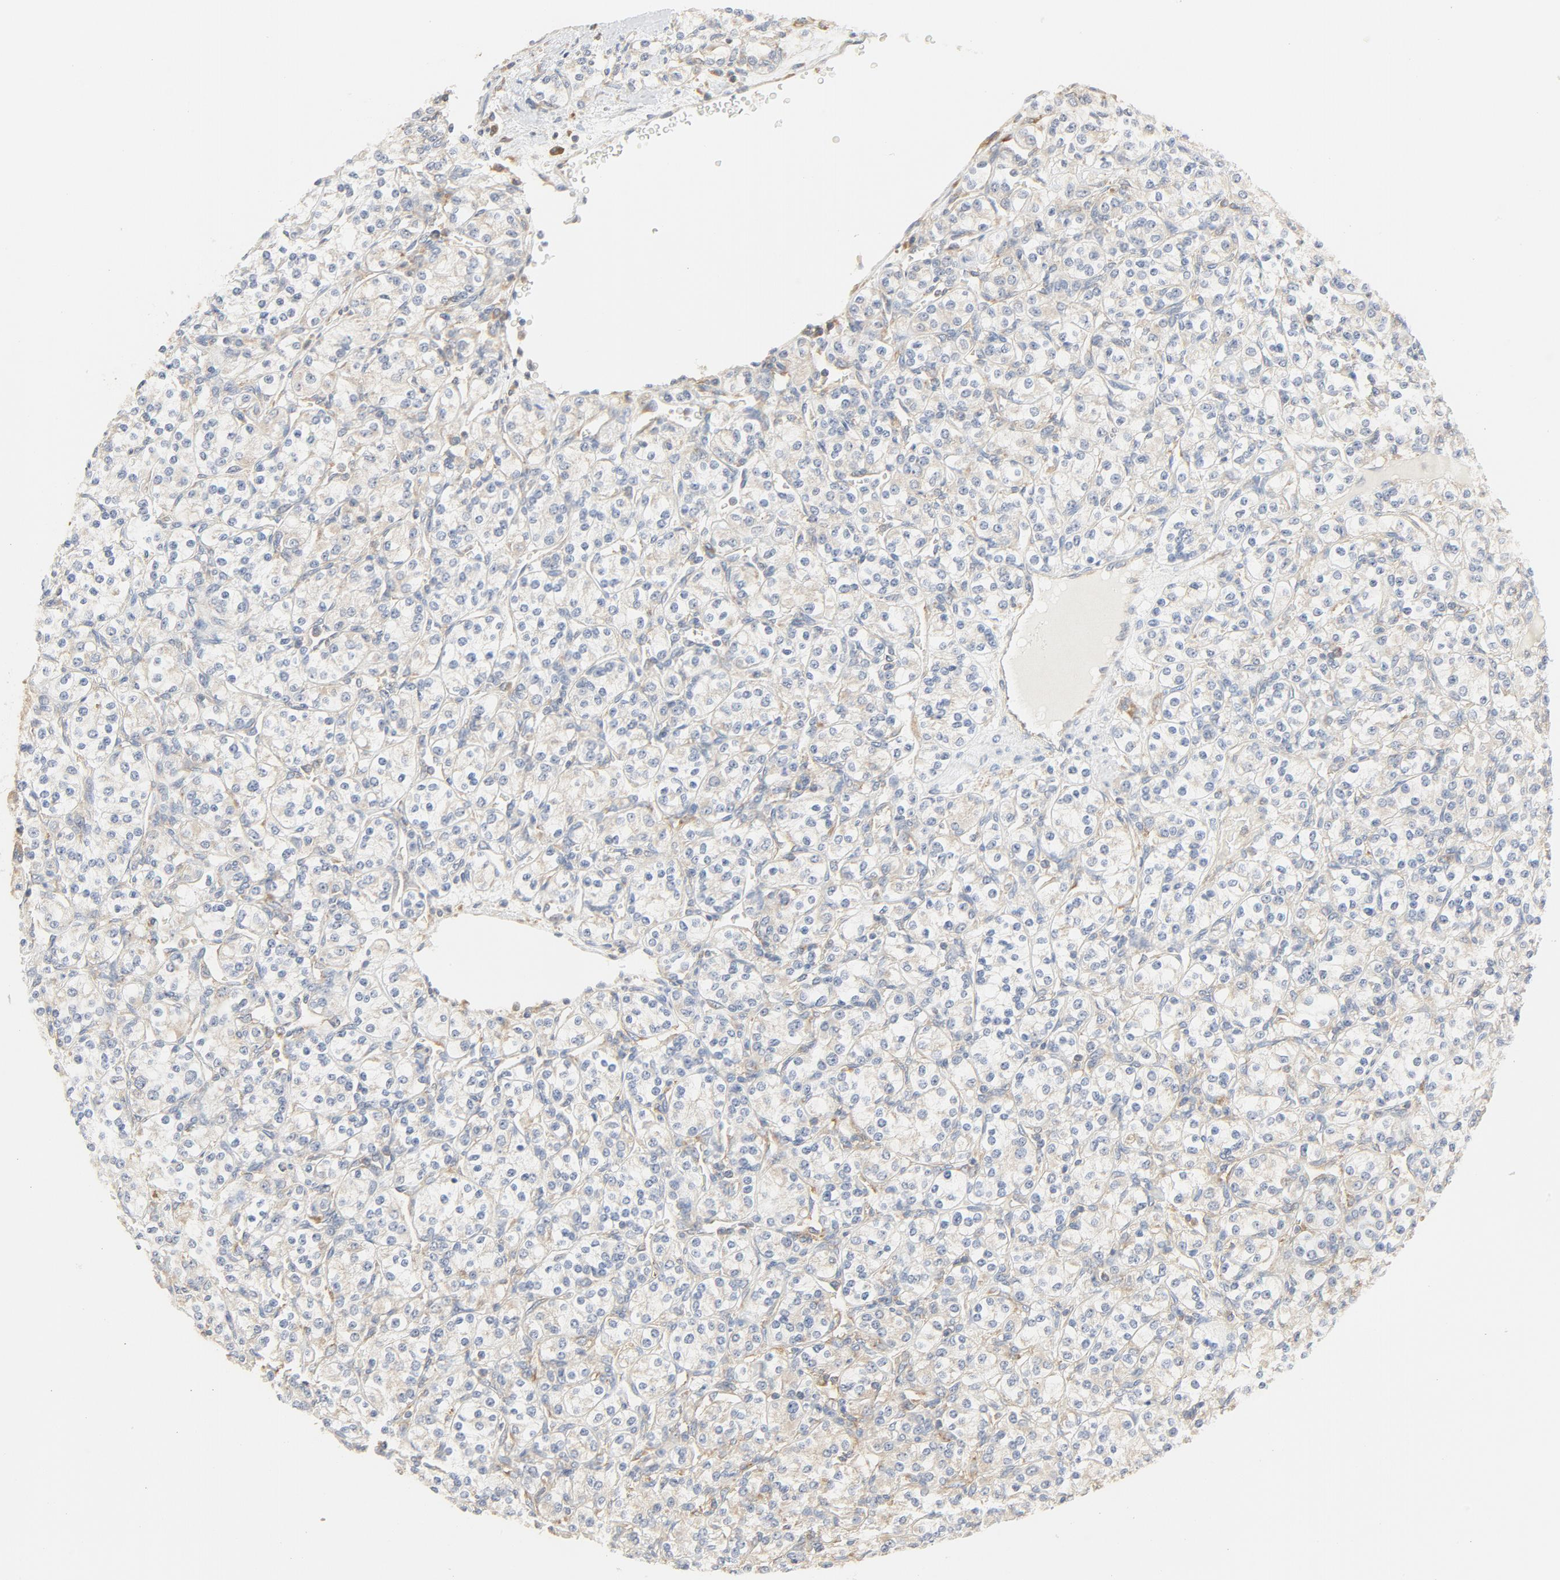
{"staining": {"intensity": "weak", "quantity": "25%-75%", "location": "cytoplasmic/membranous"}, "tissue": "renal cancer", "cell_type": "Tumor cells", "image_type": "cancer", "snomed": [{"axis": "morphology", "description": "Adenocarcinoma, NOS"}, {"axis": "topography", "description": "Kidney"}], "caption": "DAB immunohistochemical staining of renal cancer (adenocarcinoma) displays weak cytoplasmic/membranous protein staining in about 25%-75% of tumor cells. (DAB = brown stain, brightfield microscopy at high magnification).", "gene": "RPS6", "patient": {"sex": "male", "age": 77}}